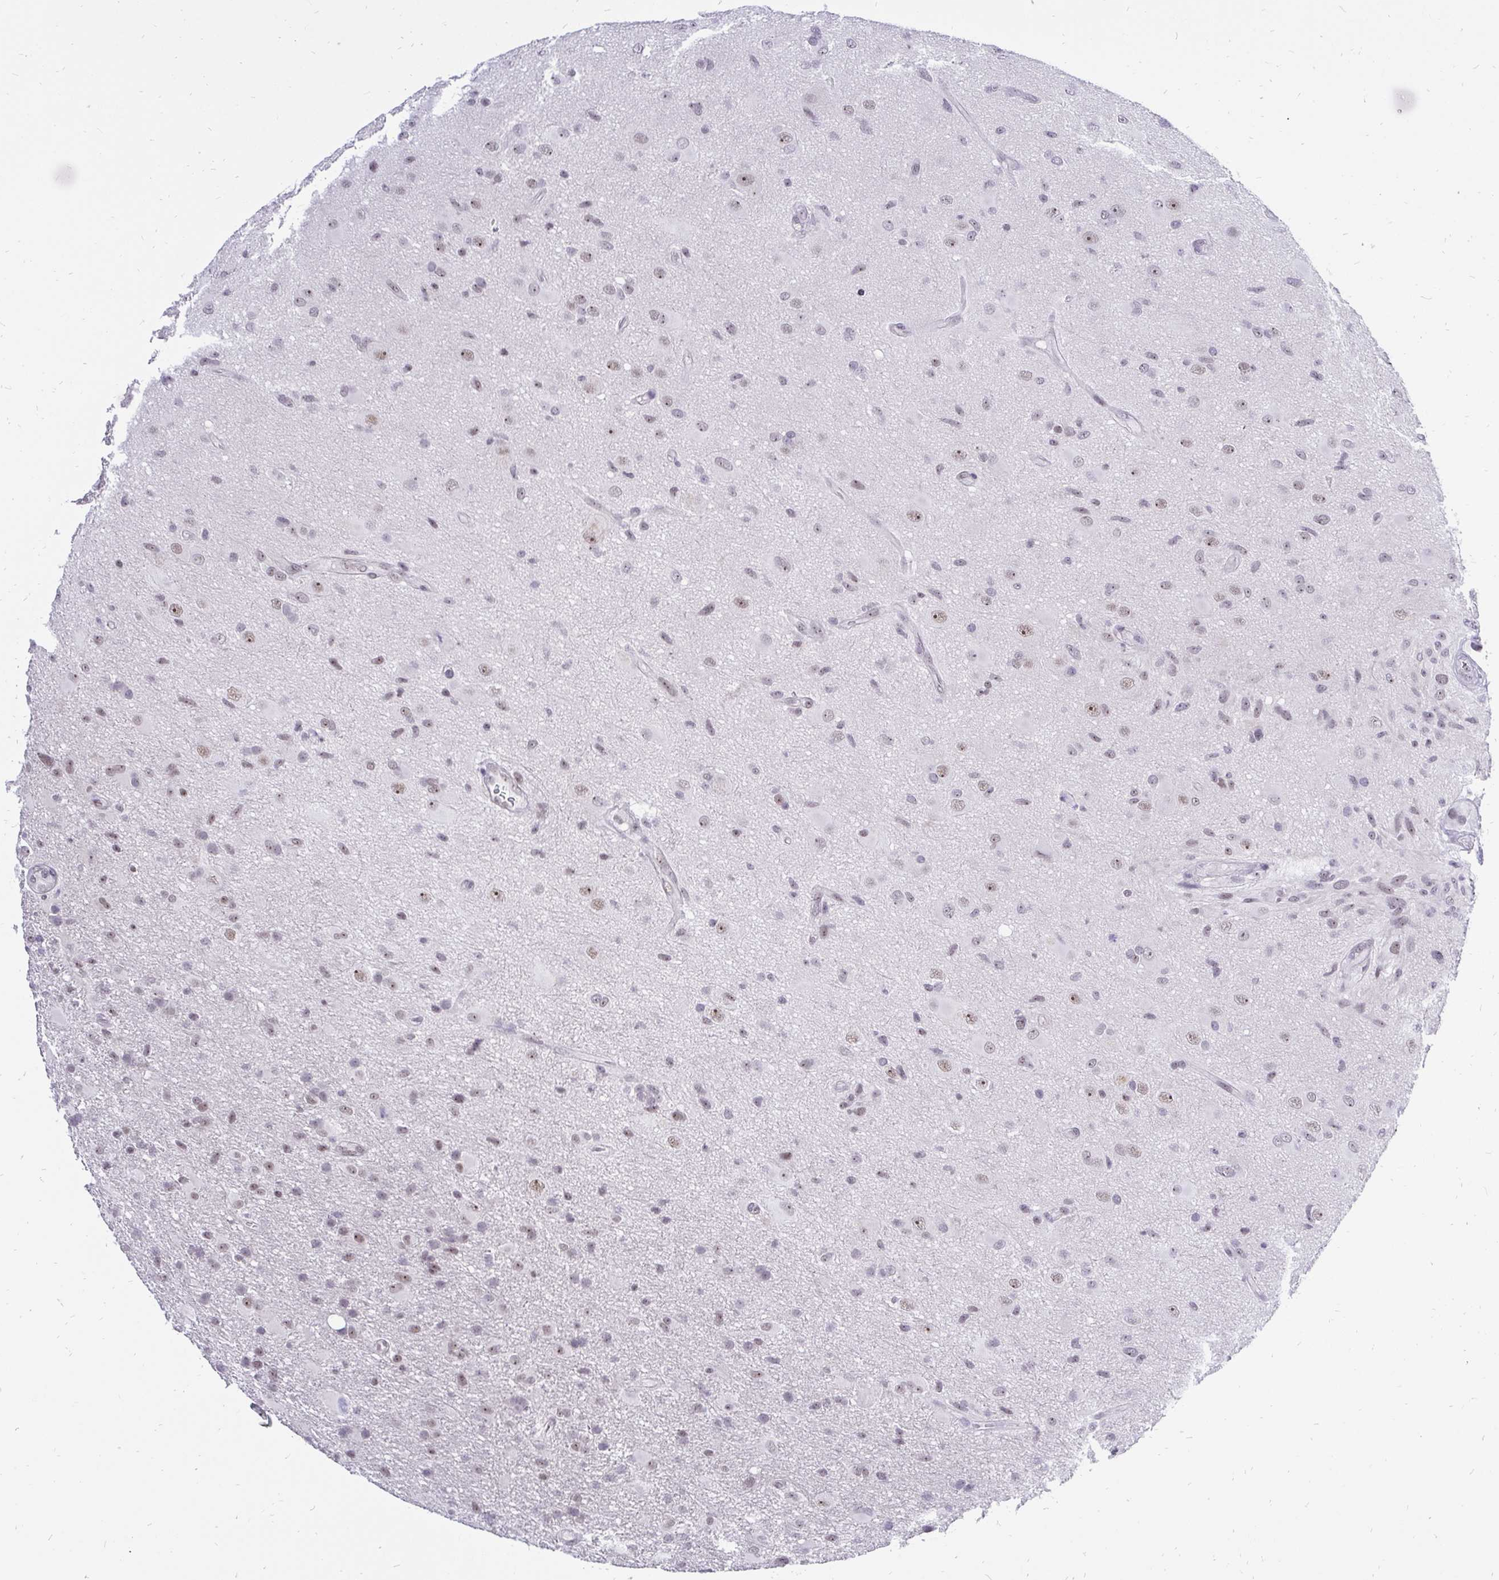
{"staining": {"intensity": "weak", "quantity": ">75%", "location": "nuclear"}, "tissue": "glioma", "cell_type": "Tumor cells", "image_type": "cancer", "snomed": [{"axis": "morphology", "description": "Glioma, malignant, High grade"}, {"axis": "topography", "description": "Brain"}], "caption": "Protein expression analysis of human glioma reveals weak nuclear expression in approximately >75% of tumor cells.", "gene": "ZNF860", "patient": {"sex": "male", "age": 53}}